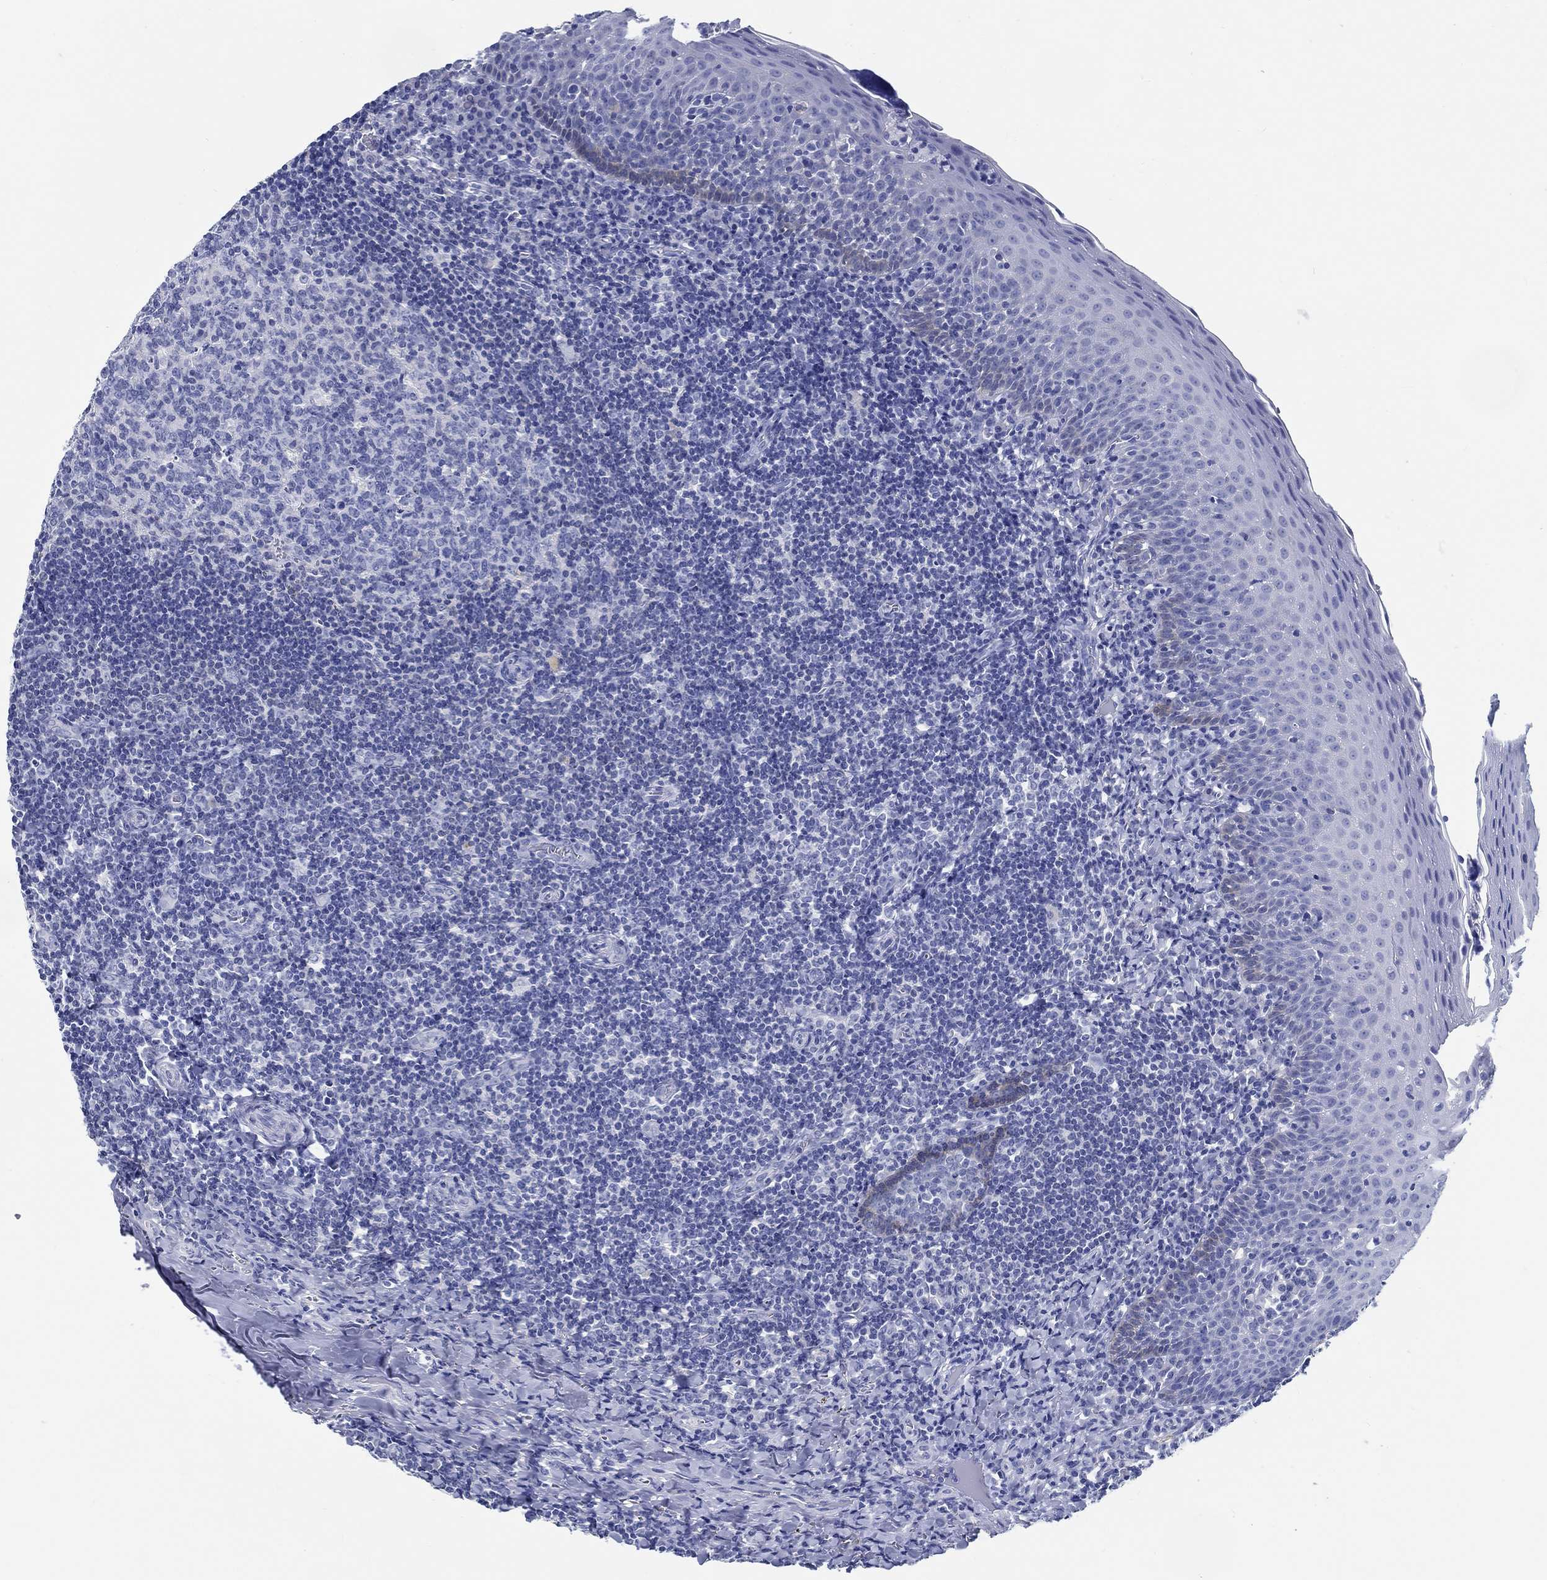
{"staining": {"intensity": "negative", "quantity": "none", "location": "none"}, "tissue": "tonsil", "cell_type": "Germinal center cells", "image_type": "normal", "snomed": [{"axis": "morphology", "description": "Normal tissue, NOS"}, {"axis": "morphology", "description": "Inflammation, NOS"}, {"axis": "topography", "description": "Tonsil"}], "caption": "Immunohistochemical staining of benign tonsil shows no significant positivity in germinal center cells.", "gene": "FBXO2", "patient": {"sex": "female", "age": 31}}